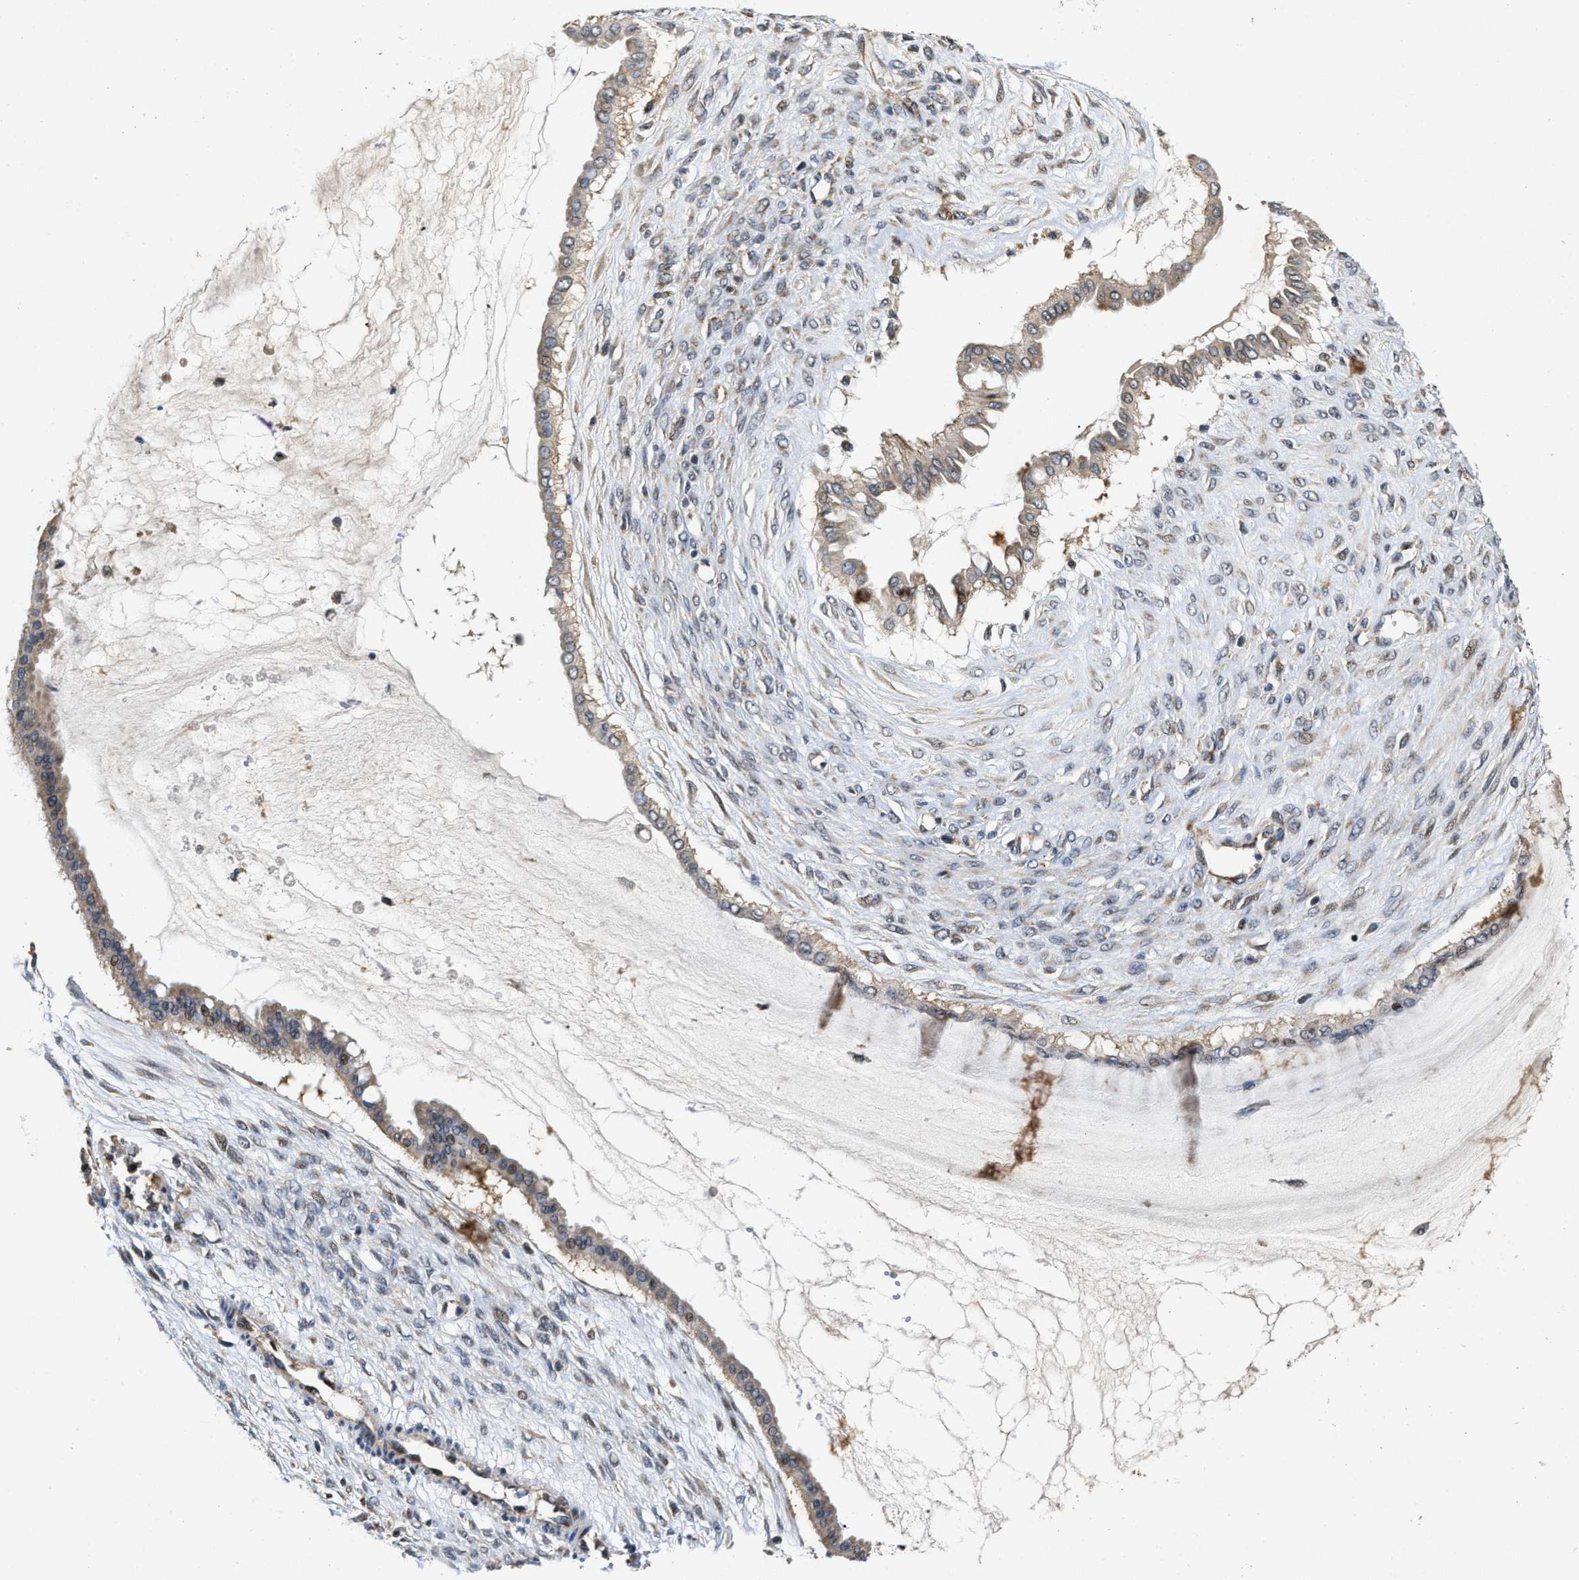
{"staining": {"intensity": "weak", "quantity": ">75%", "location": "cytoplasmic/membranous"}, "tissue": "ovarian cancer", "cell_type": "Tumor cells", "image_type": "cancer", "snomed": [{"axis": "morphology", "description": "Cystadenocarcinoma, mucinous, NOS"}, {"axis": "topography", "description": "Ovary"}], "caption": "Immunohistochemical staining of human ovarian cancer displays weak cytoplasmic/membranous protein staining in approximately >75% of tumor cells. Nuclei are stained in blue.", "gene": "SCYL2", "patient": {"sex": "female", "age": 73}}